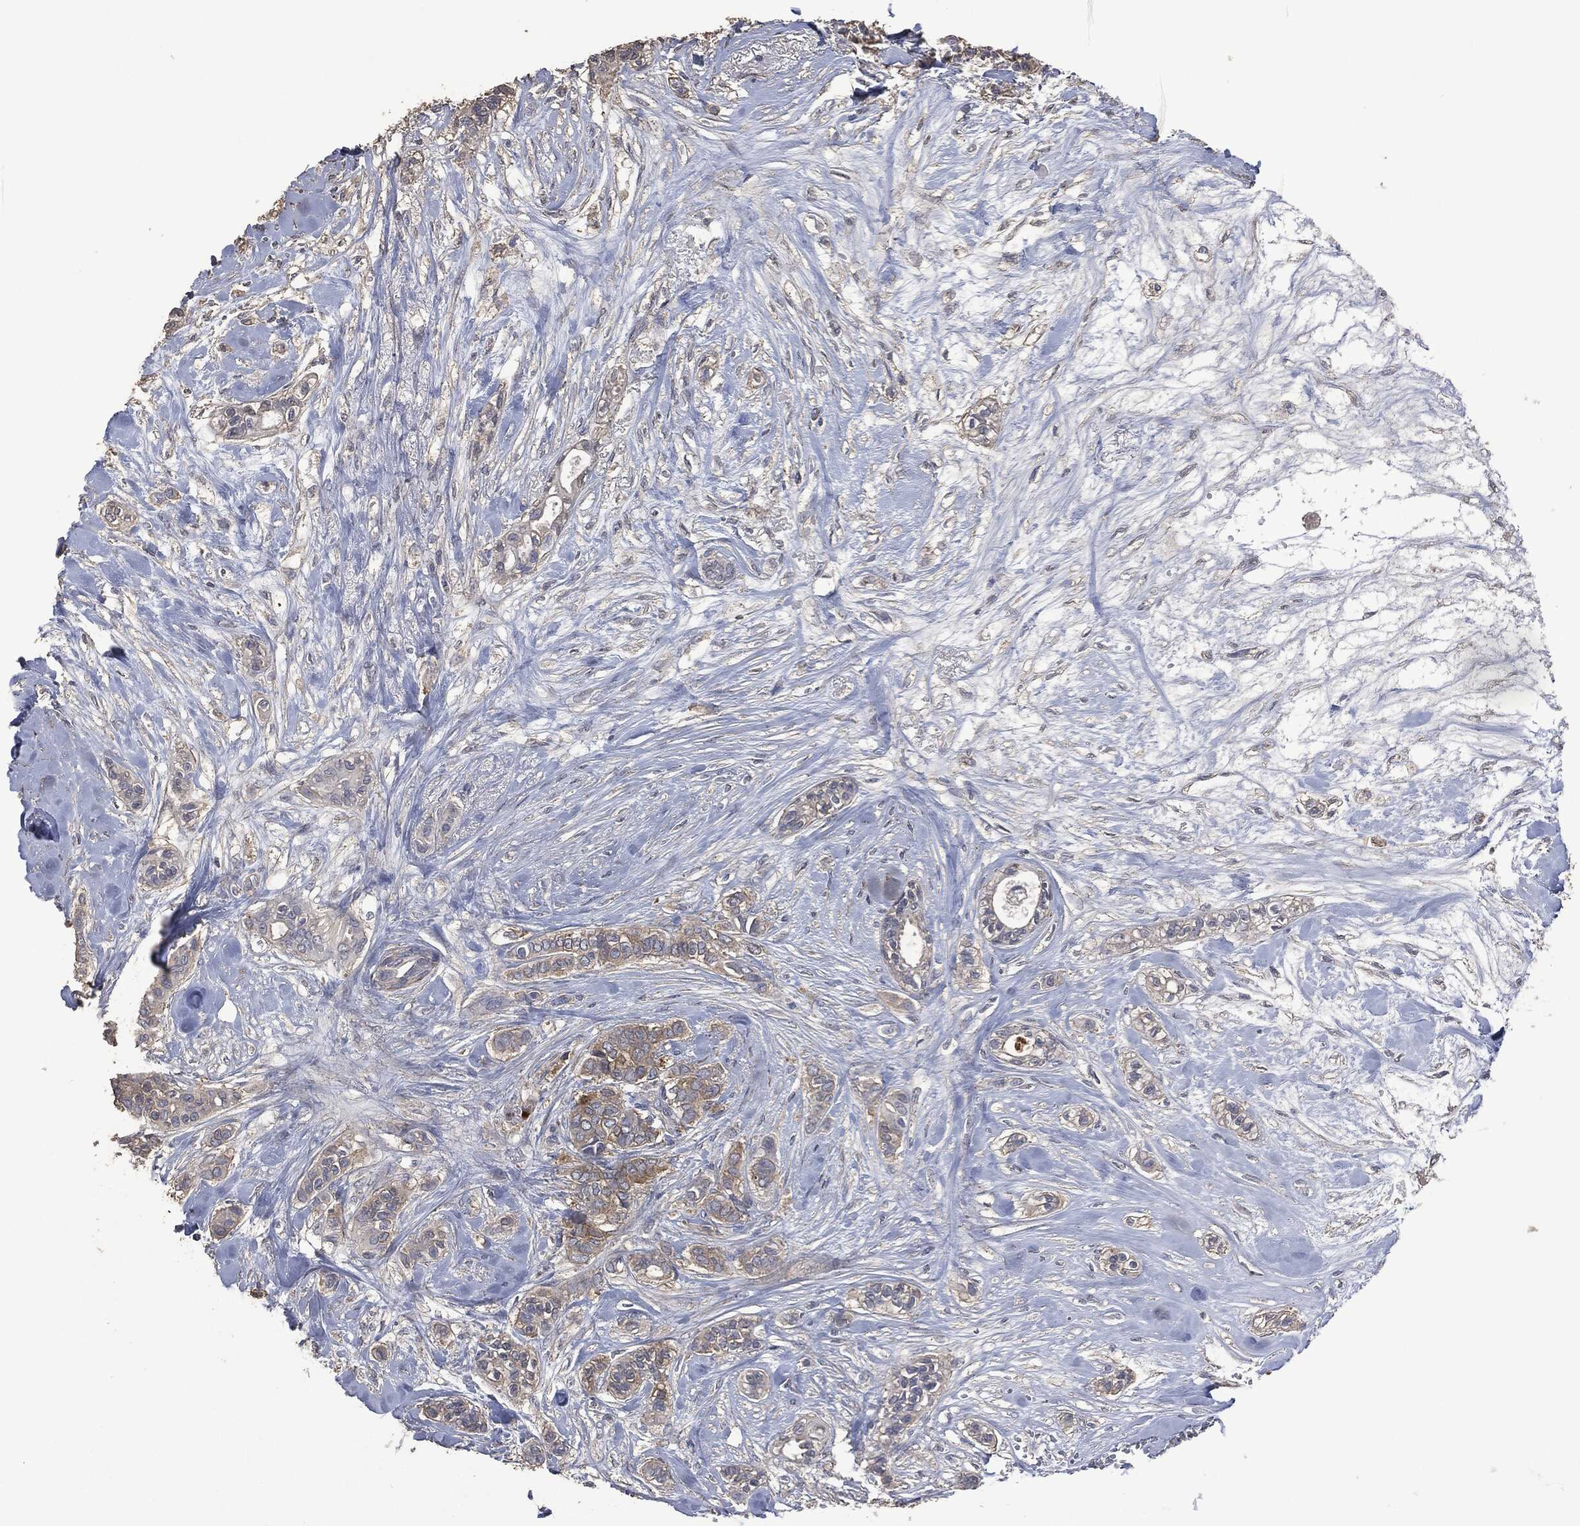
{"staining": {"intensity": "weak", "quantity": "25%-75%", "location": "cytoplasmic/membranous"}, "tissue": "breast cancer", "cell_type": "Tumor cells", "image_type": "cancer", "snomed": [{"axis": "morphology", "description": "Duct carcinoma"}, {"axis": "topography", "description": "Breast"}], "caption": "Infiltrating ductal carcinoma (breast) tissue exhibits weak cytoplasmic/membranous staining in about 25%-75% of tumor cells, visualized by immunohistochemistry.", "gene": "MSLN", "patient": {"sex": "female", "age": 71}}